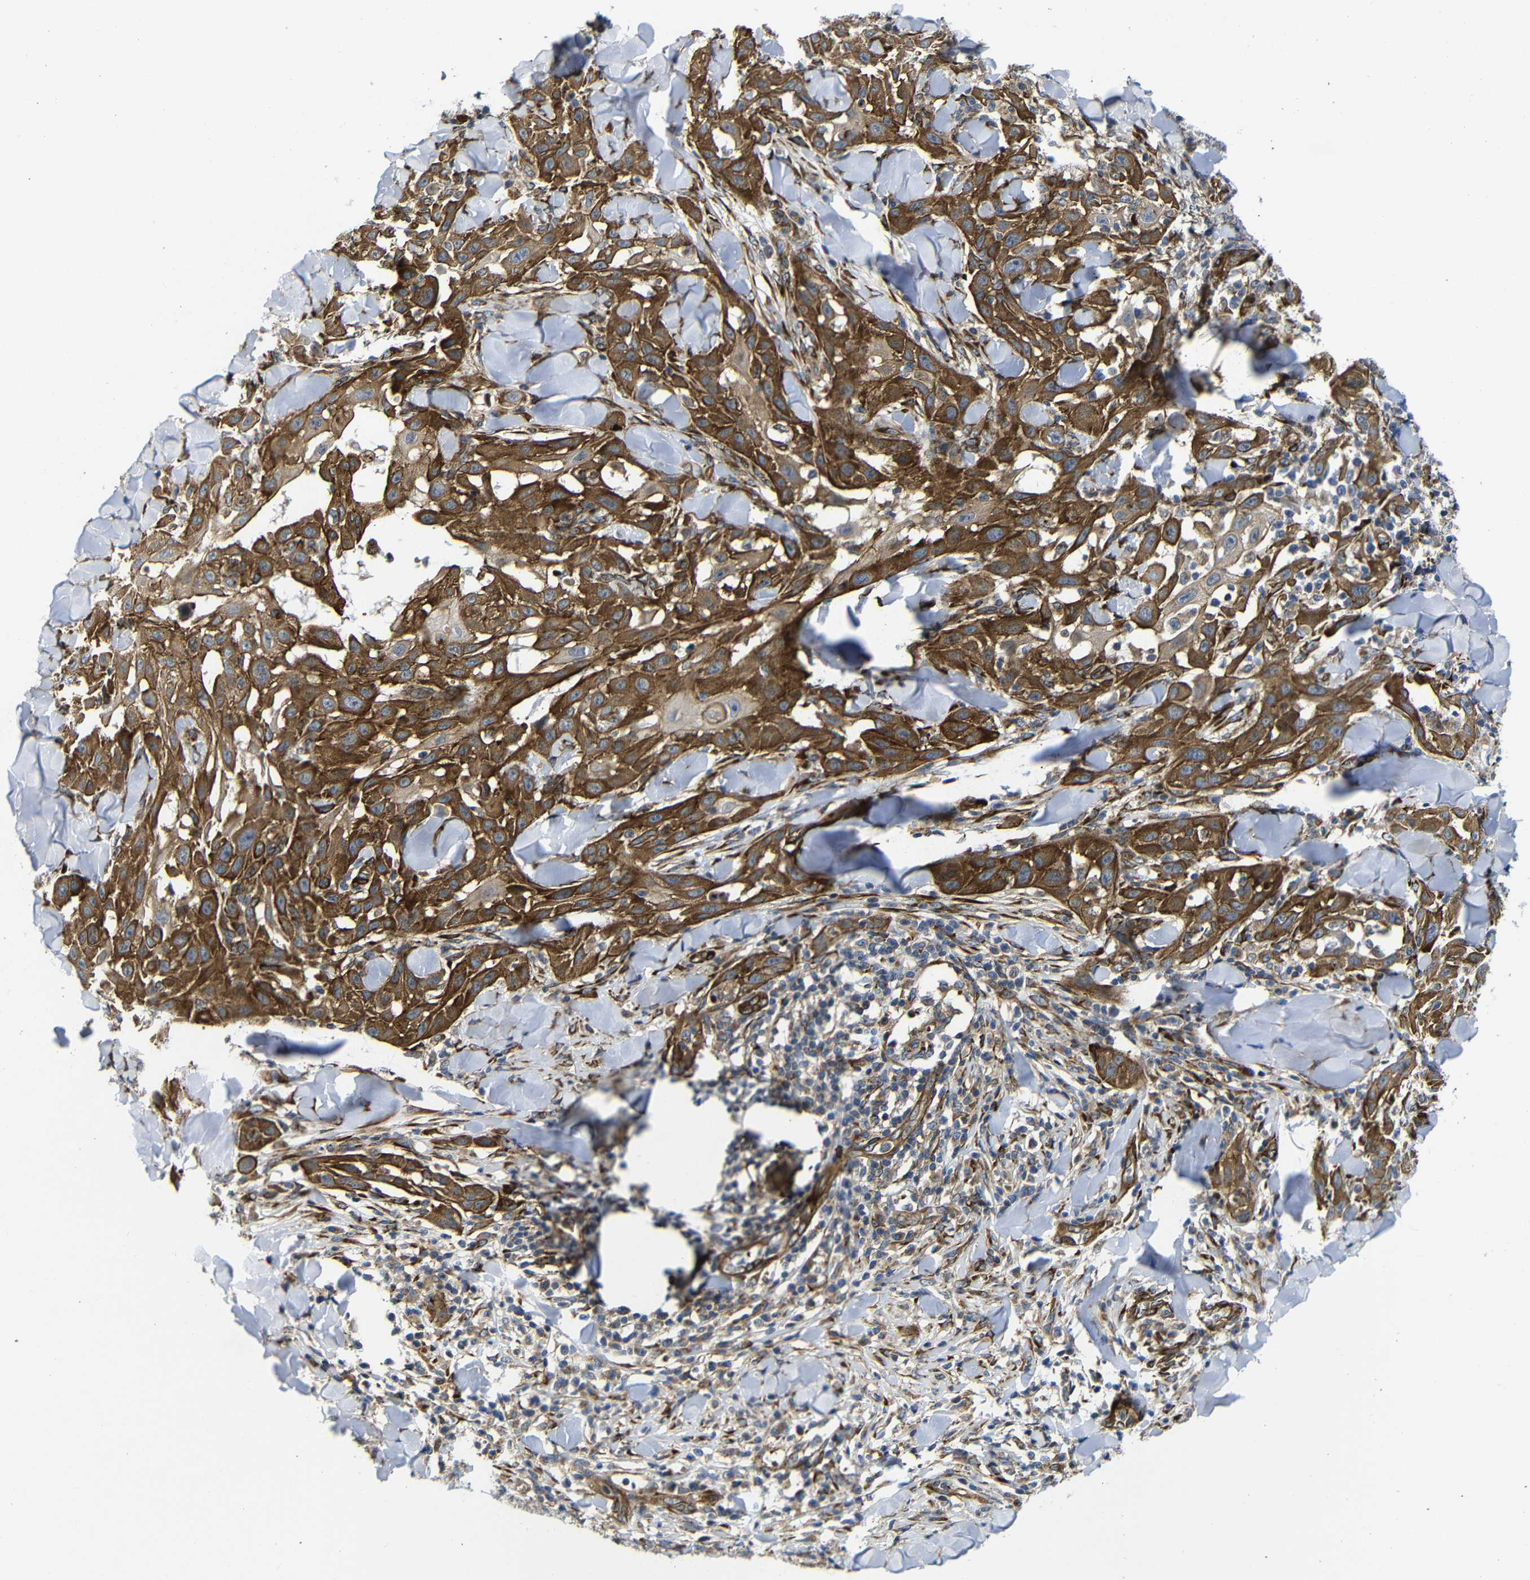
{"staining": {"intensity": "moderate", "quantity": ">75%", "location": "cytoplasmic/membranous"}, "tissue": "skin cancer", "cell_type": "Tumor cells", "image_type": "cancer", "snomed": [{"axis": "morphology", "description": "Squamous cell carcinoma, NOS"}, {"axis": "topography", "description": "Skin"}], "caption": "A brown stain highlights moderate cytoplasmic/membranous expression of a protein in skin squamous cell carcinoma tumor cells.", "gene": "PARP14", "patient": {"sex": "male", "age": 24}}